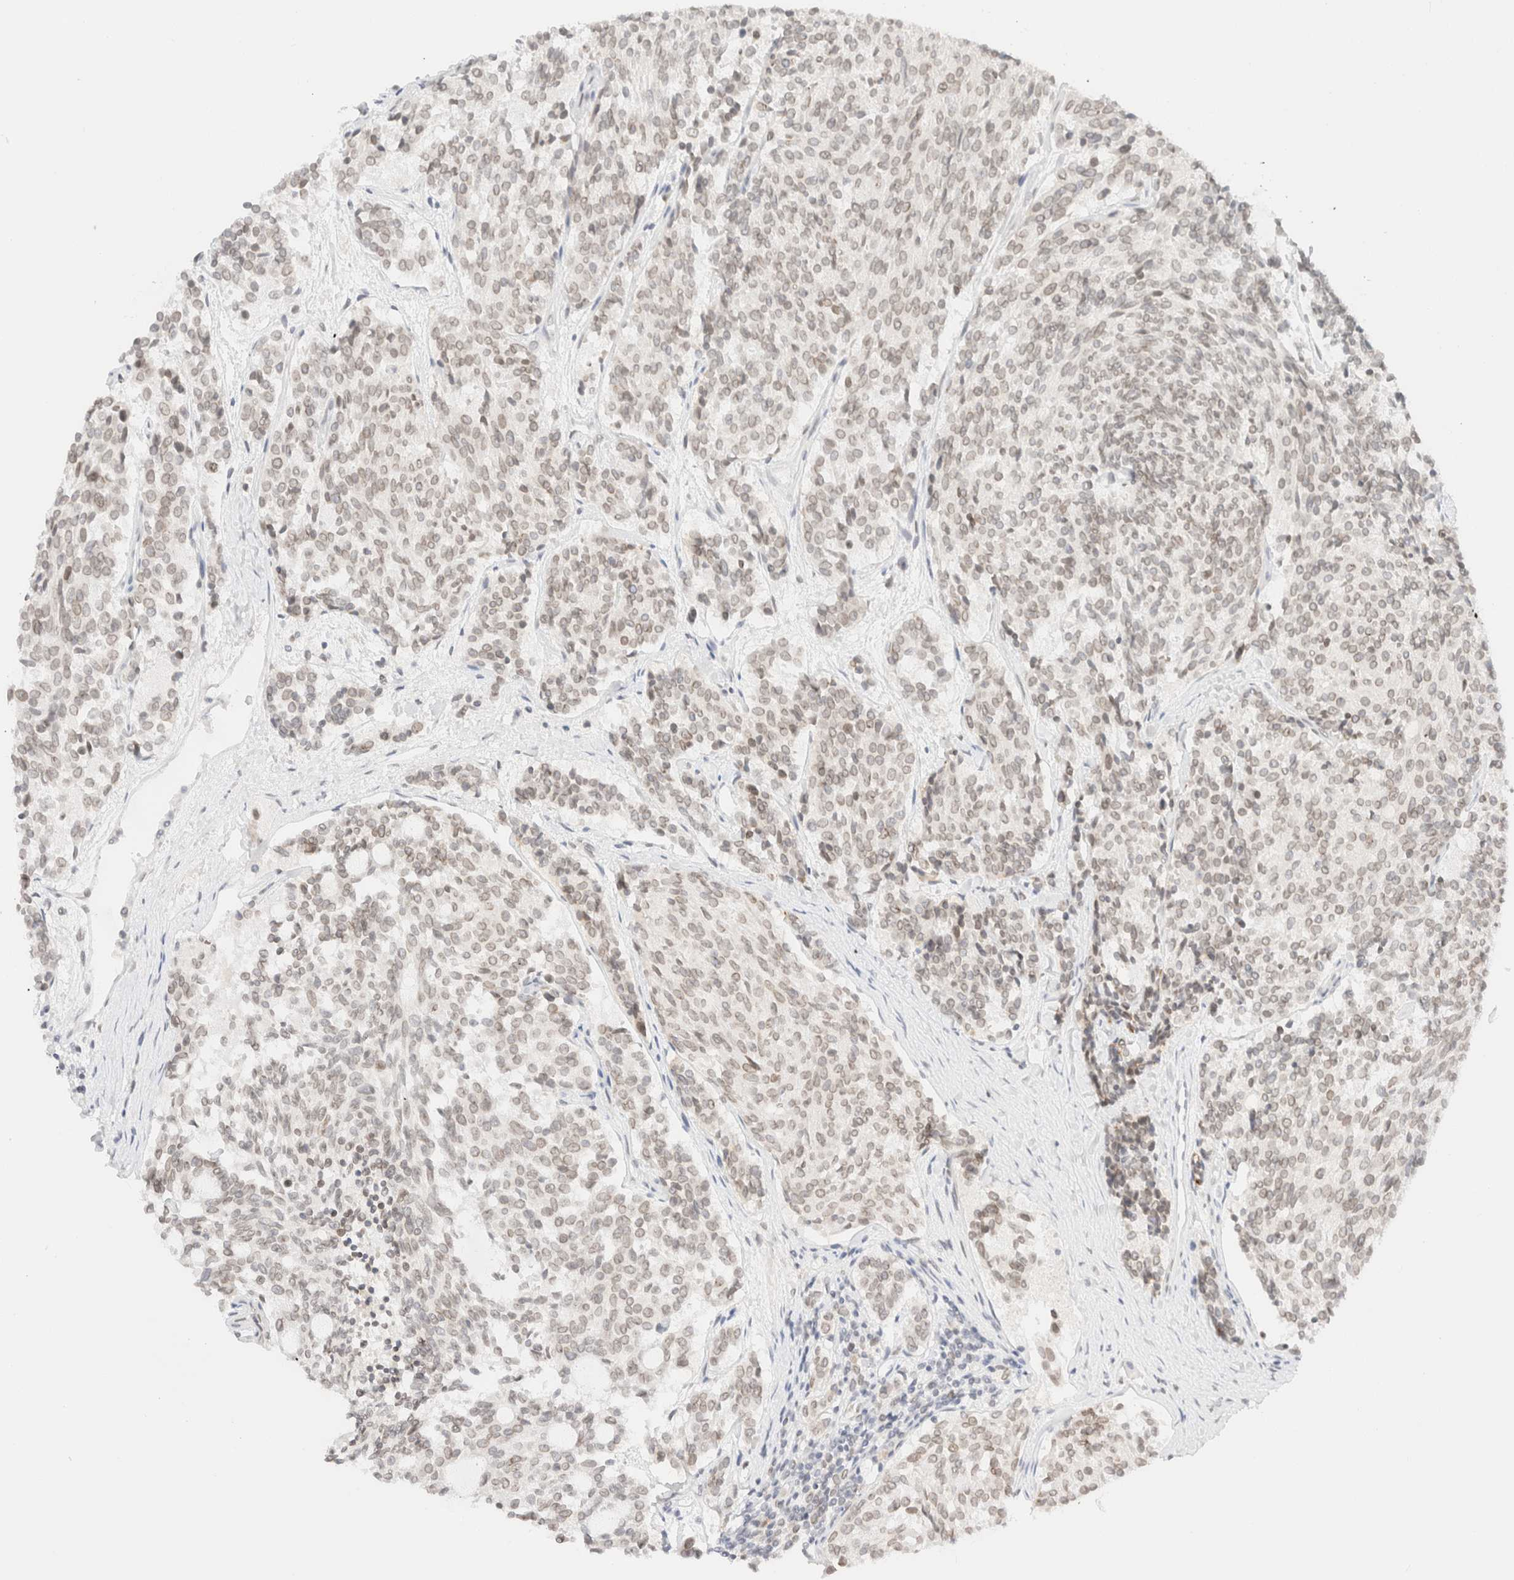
{"staining": {"intensity": "weak", "quantity": ">75%", "location": "nuclear"}, "tissue": "carcinoid", "cell_type": "Tumor cells", "image_type": "cancer", "snomed": [{"axis": "morphology", "description": "Carcinoid, malignant, NOS"}, {"axis": "topography", "description": "Pancreas"}], "caption": "The photomicrograph displays staining of malignant carcinoid, revealing weak nuclear protein expression (brown color) within tumor cells. Nuclei are stained in blue.", "gene": "ZNF770", "patient": {"sex": "female", "age": 54}}